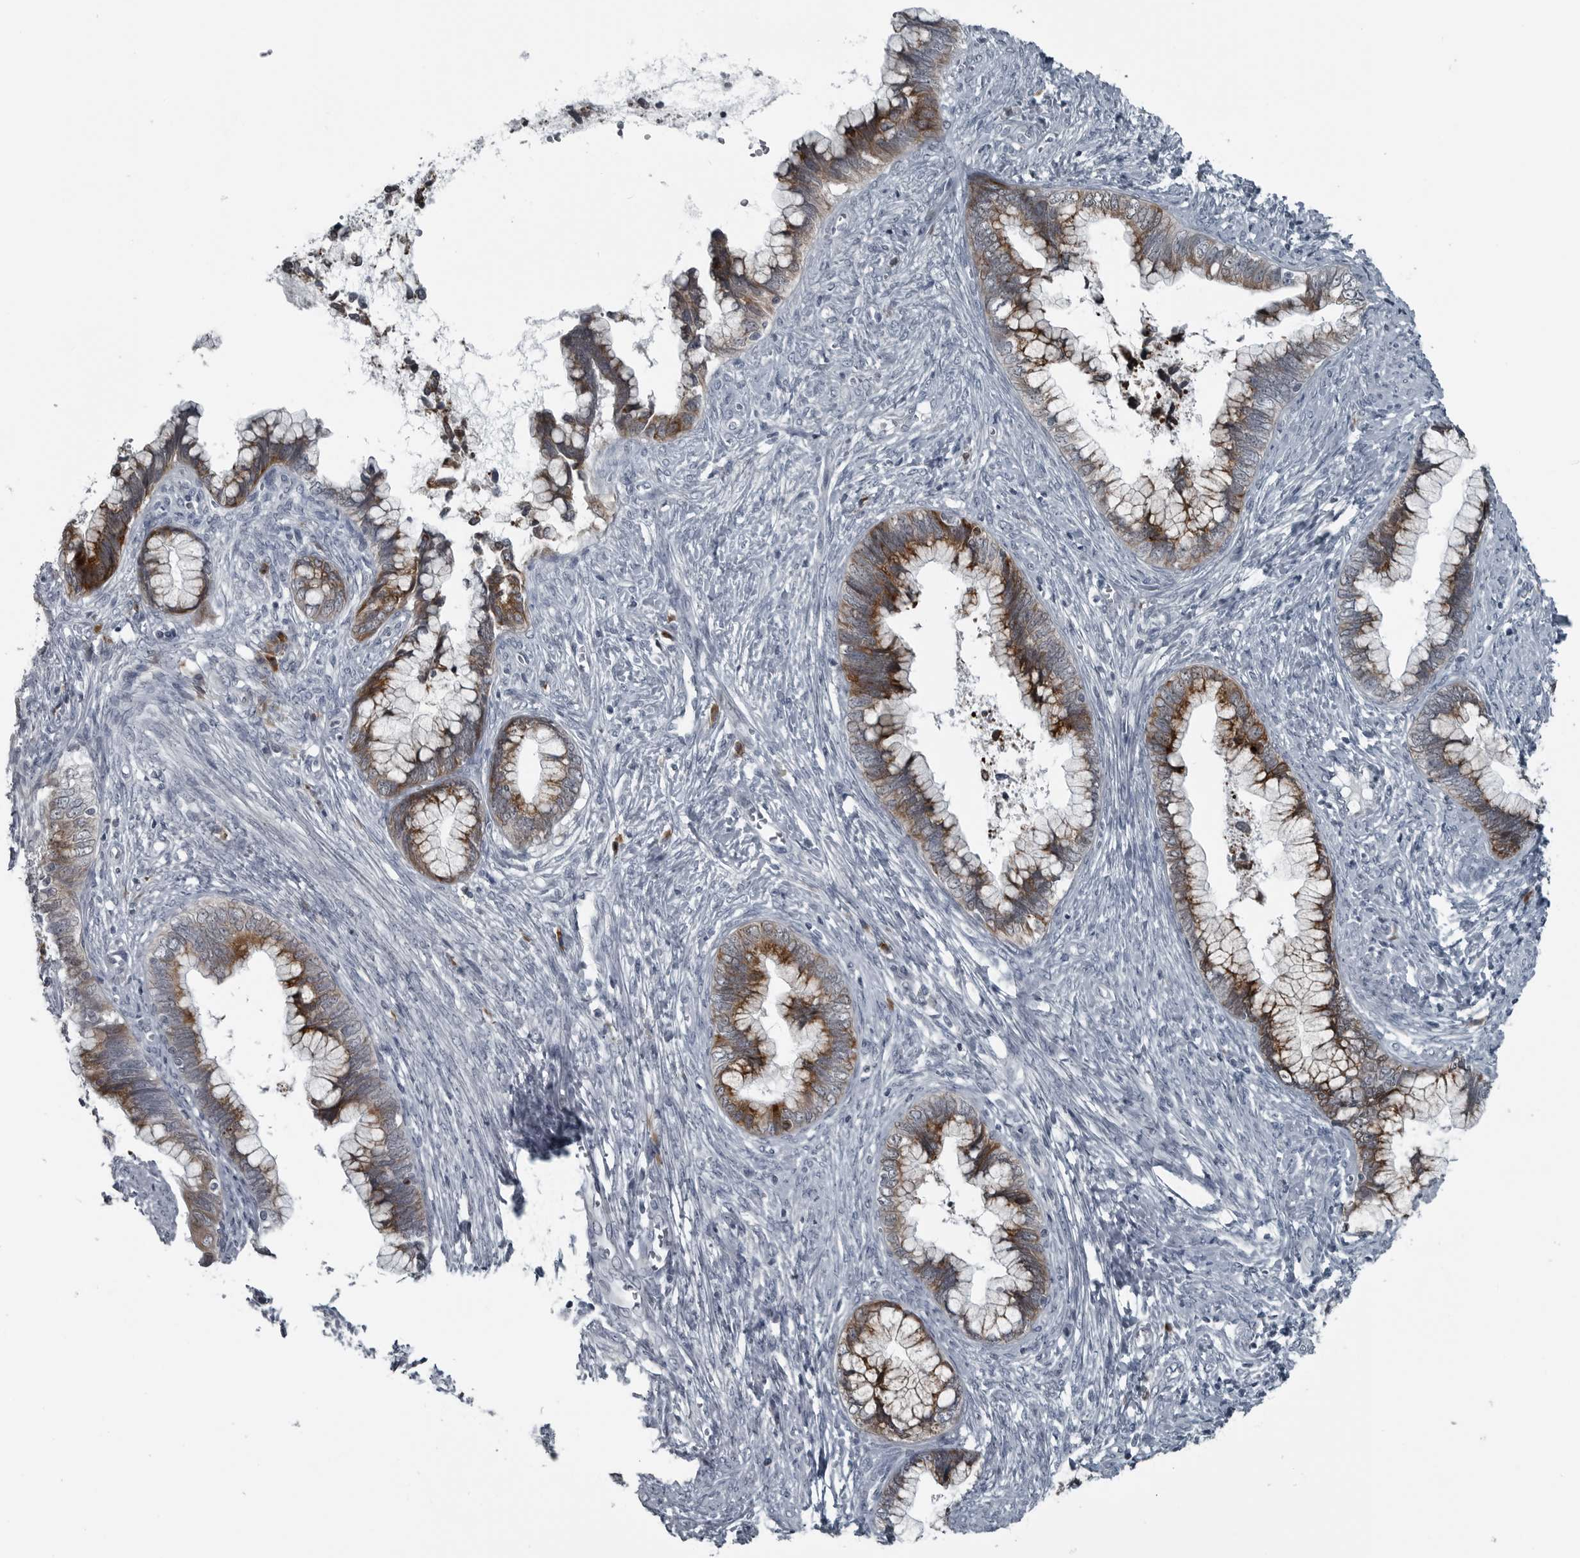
{"staining": {"intensity": "strong", "quantity": ">75%", "location": "cytoplasmic/membranous"}, "tissue": "cervical cancer", "cell_type": "Tumor cells", "image_type": "cancer", "snomed": [{"axis": "morphology", "description": "Adenocarcinoma, NOS"}, {"axis": "topography", "description": "Cervix"}], "caption": "A high-resolution micrograph shows immunohistochemistry staining of cervical cancer, which shows strong cytoplasmic/membranous staining in about >75% of tumor cells.", "gene": "DNAAF11", "patient": {"sex": "female", "age": 44}}